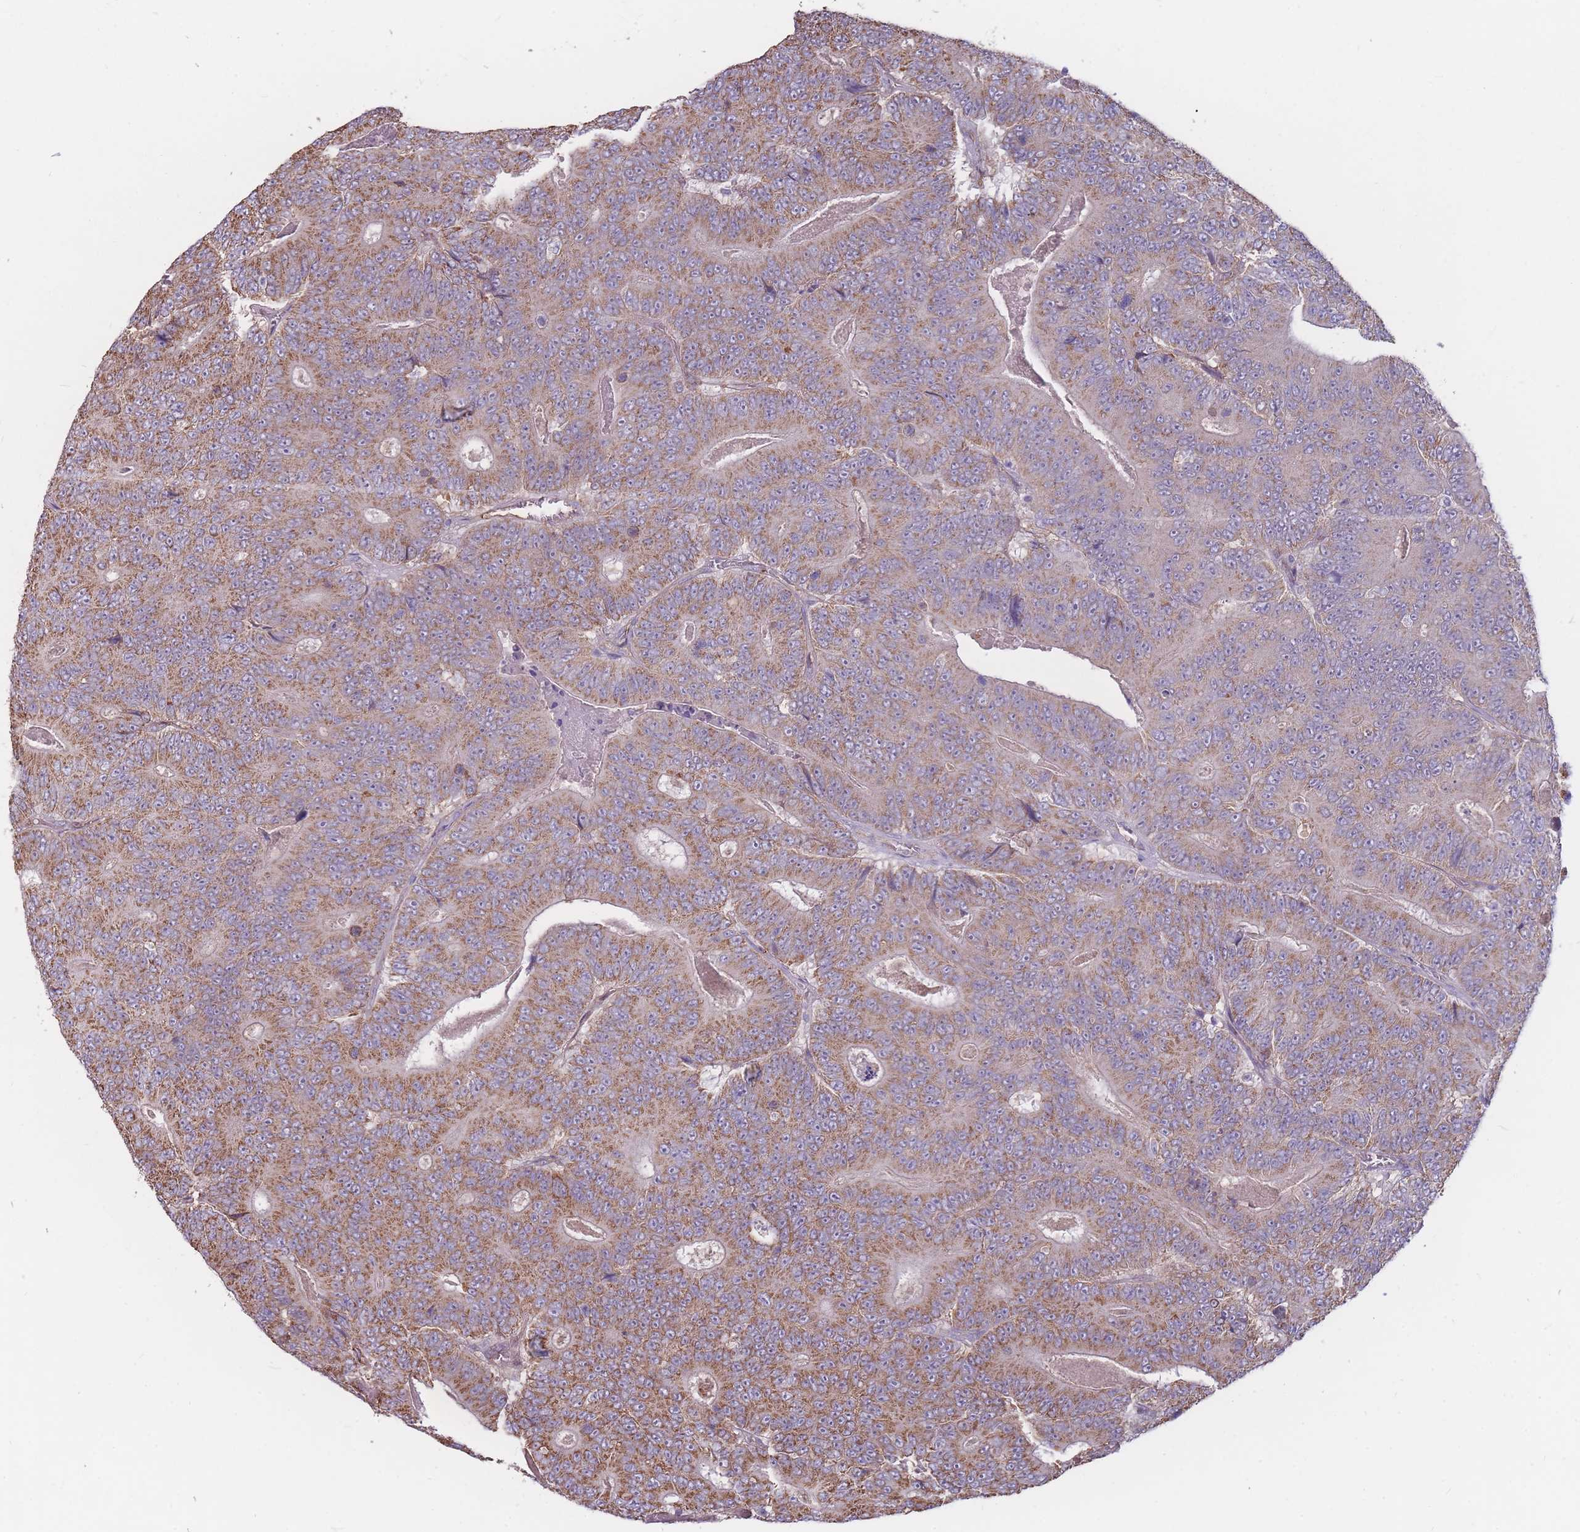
{"staining": {"intensity": "moderate", "quantity": ">75%", "location": "cytoplasmic/membranous"}, "tissue": "colorectal cancer", "cell_type": "Tumor cells", "image_type": "cancer", "snomed": [{"axis": "morphology", "description": "Adenocarcinoma, NOS"}, {"axis": "topography", "description": "Colon"}], "caption": "Approximately >75% of tumor cells in colorectal cancer show moderate cytoplasmic/membranous protein positivity as visualized by brown immunohistochemical staining.", "gene": "GNA11", "patient": {"sex": "male", "age": 83}}